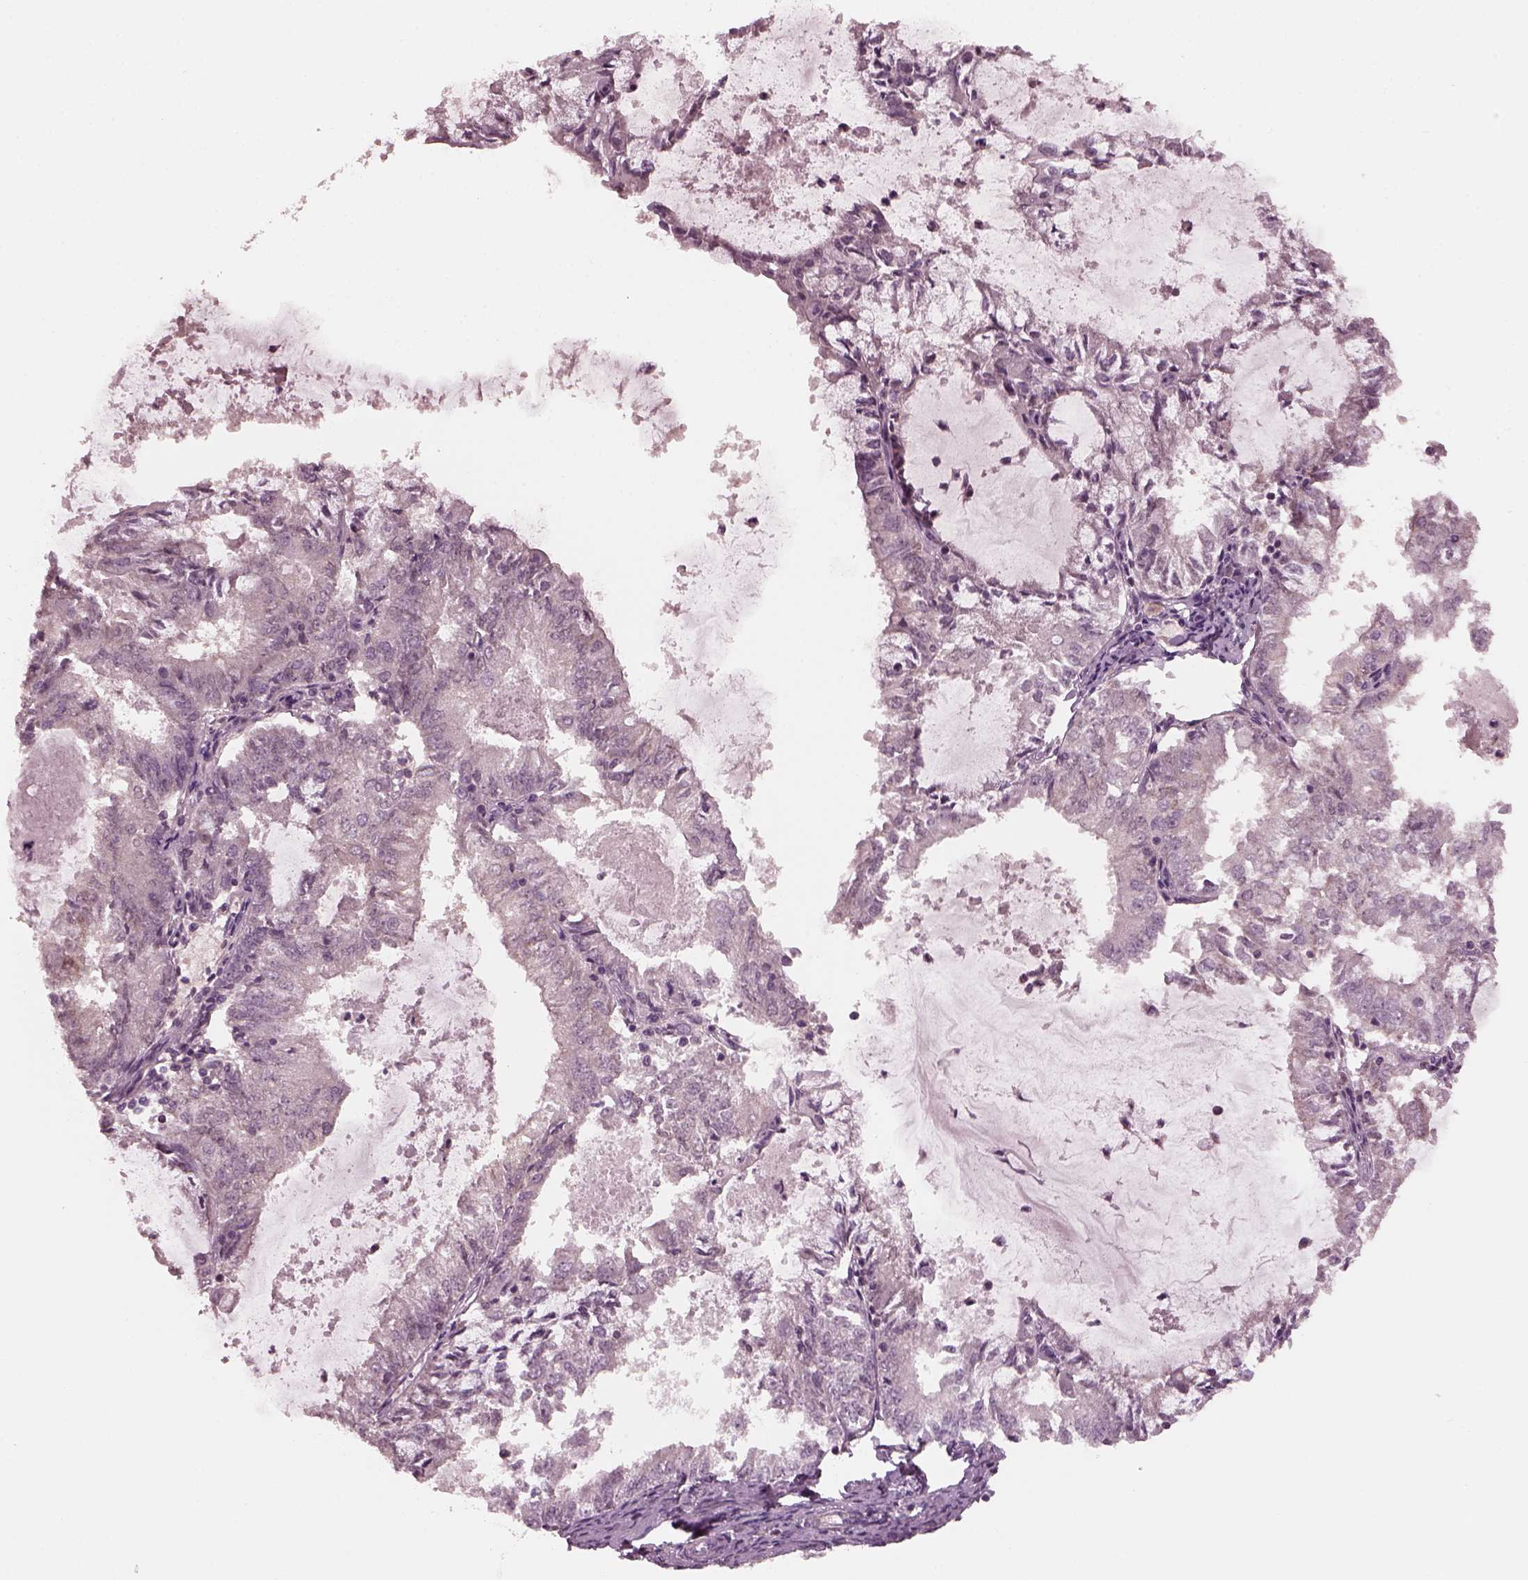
{"staining": {"intensity": "negative", "quantity": "none", "location": "none"}, "tissue": "endometrial cancer", "cell_type": "Tumor cells", "image_type": "cancer", "snomed": [{"axis": "morphology", "description": "Adenocarcinoma, NOS"}, {"axis": "topography", "description": "Endometrium"}], "caption": "Micrograph shows no protein positivity in tumor cells of endometrial cancer tissue.", "gene": "PORCN", "patient": {"sex": "female", "age": 57}}